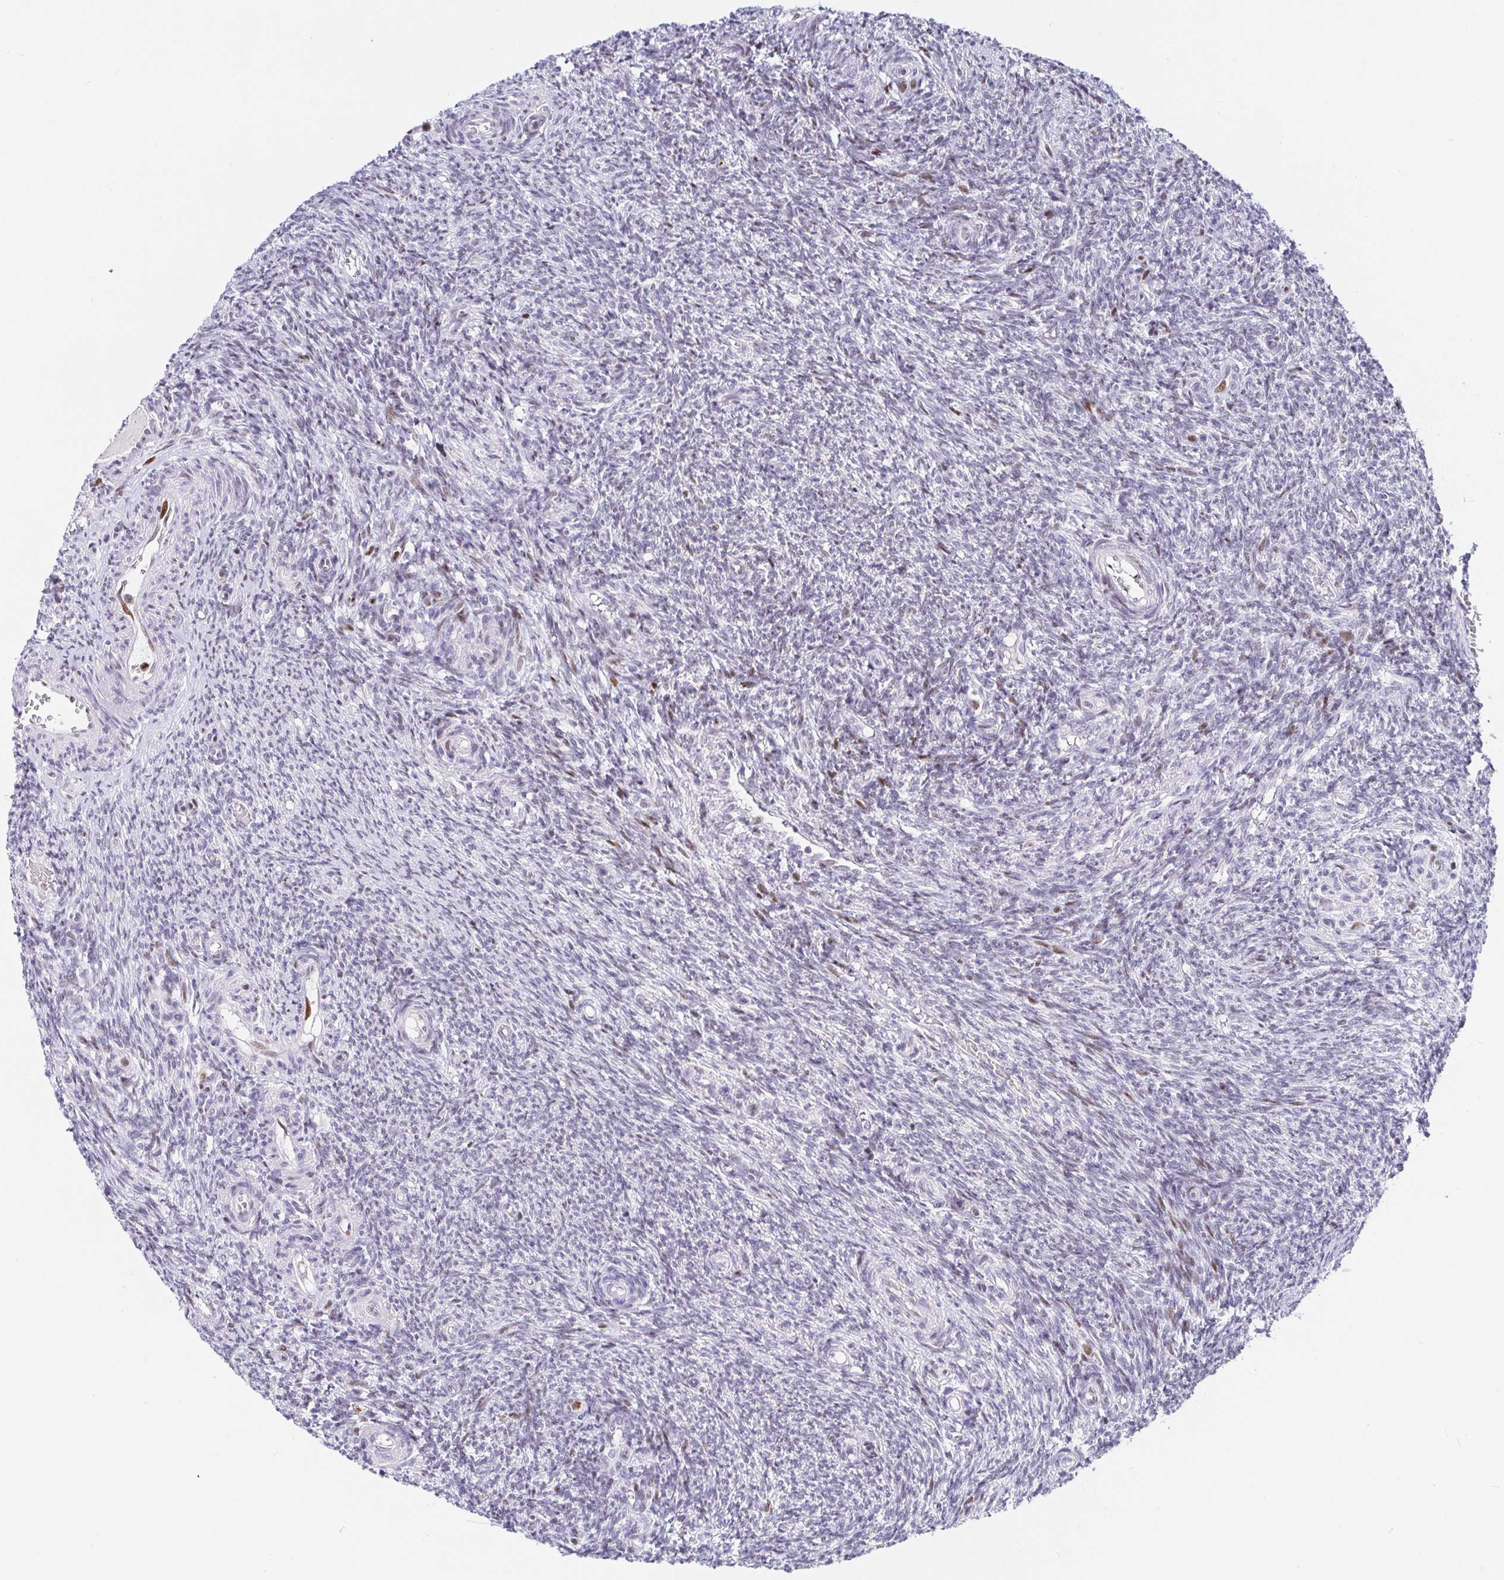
{"staining": {"intensity": "moderate", "quantity": ">75%", "location": "nuclear"}, "tissue": "ovary", "cell_type": "Follicle cells", "image_type": "normal", "snomed": [{"axis": "morphology", "description": "Normal tissue, NOS"}, {"axis": "topography", "description": "Ovary"}], "caption": "Moderate nuclear protein expression is appreciated in approximately >75% of follicle cells in ovary.", "gene": "SETD5", "patient": {"sex": "female", "age": 39}}